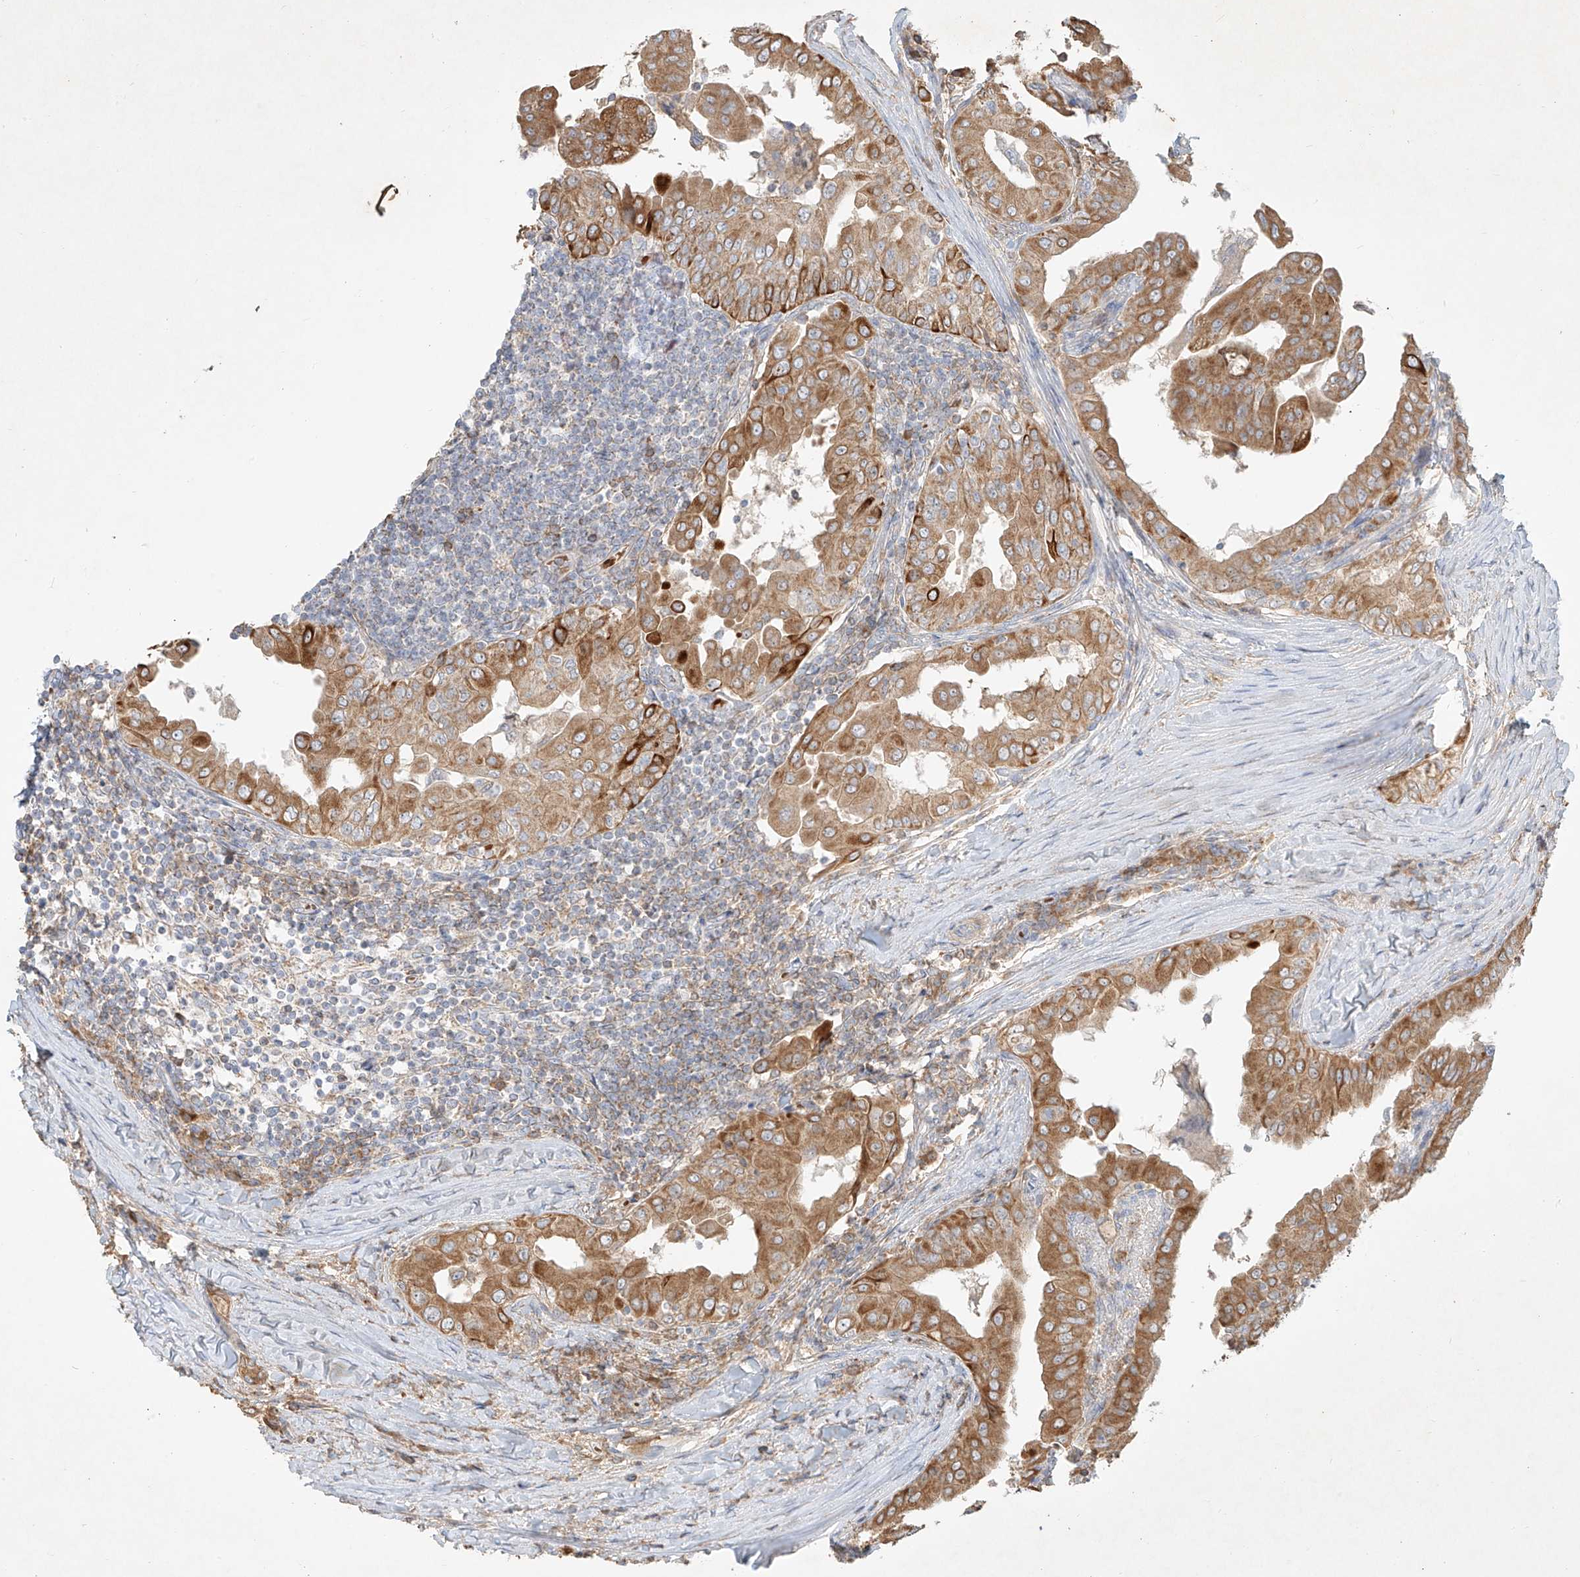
{"staining": {"intensity": "strong", "quantity": "25%-75%", "location": "cytoplasmic/membranous"}, "tissue": "thyroid cancer", "cell_type": "Tumor cells", "image_type": "cancer", "snomed": [{"axis": "morphology", "description": "Papillary adenocarcinoma, NOS"}, {"axis": "topography", "description": "Thyroid gland"}], "caption": "Human papillary adenocarcinoma (thyroid) stained with a protein marker reveals strong staining in tumor cells.", "gene": "KPNA7", "patient": {"sex": "male", "age": 33}}